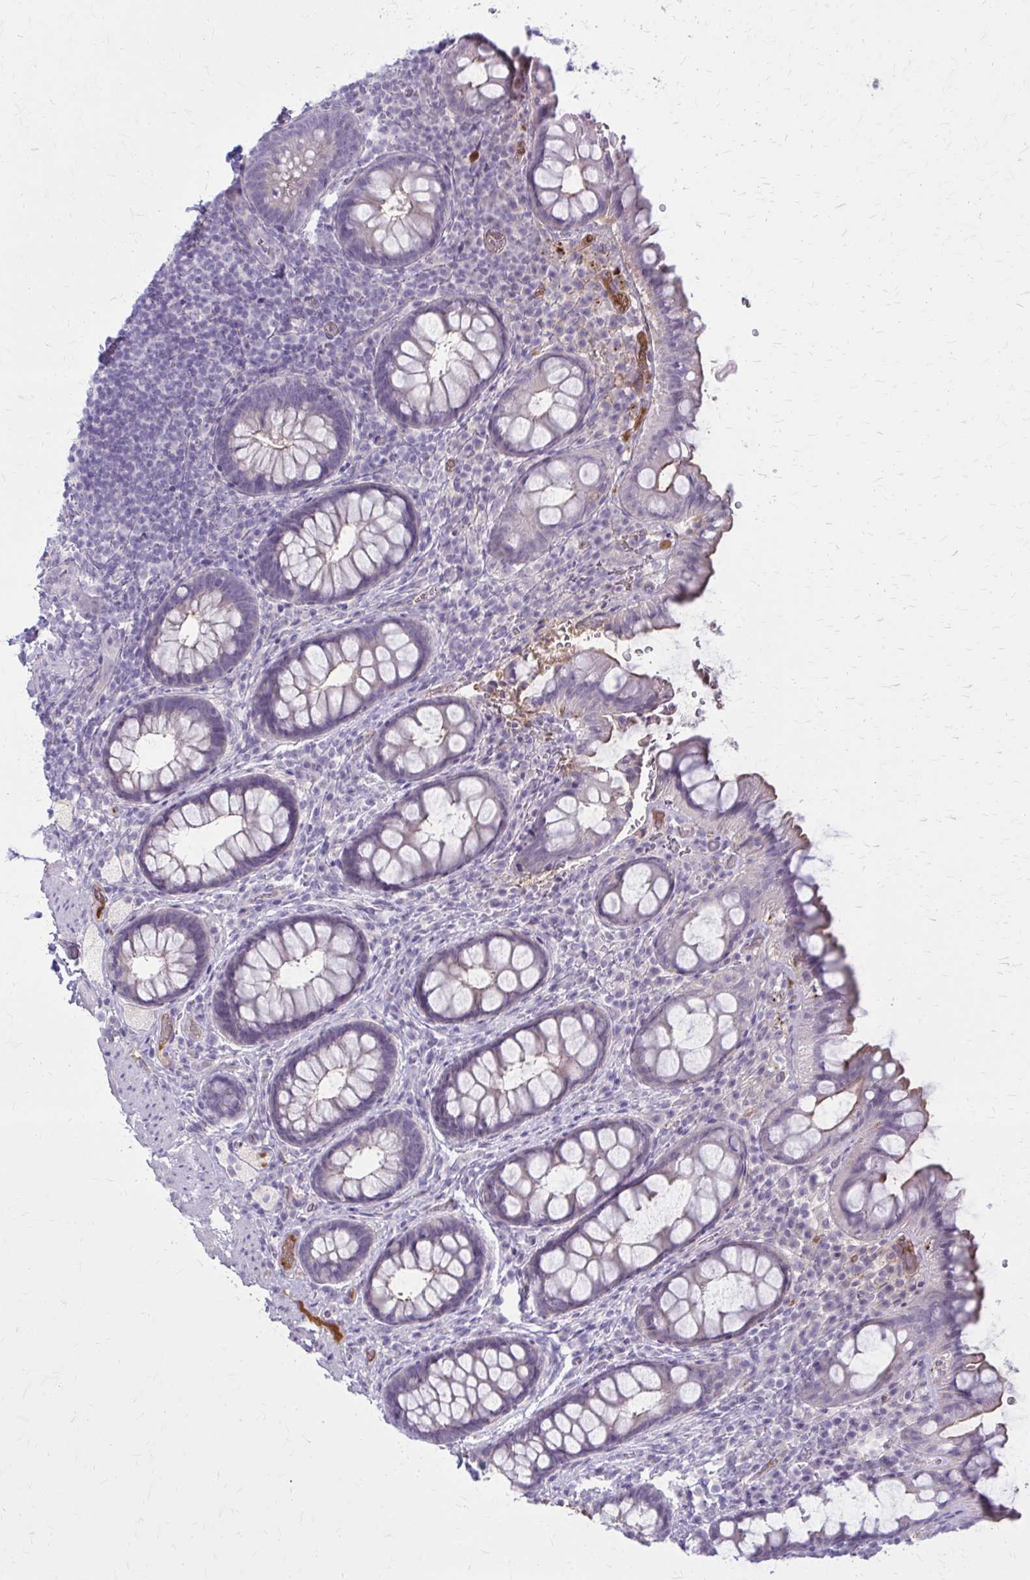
{"staining": {"intensity": "moderate", "quantity": "<25%", "location": "cytoplasmic/membranous"}, "tissue": "rectum", "cell_type": "Glandular cells", "image_type": "normal", "snomed": [{"axis": "morphology", "description": "Normal tissue, NOS"}, {"axis": "topography", "description": "Rectum"}, {"axis": "topography", "description": "Peripheral nerve tissue"}], "caption": "Normal rectum reveals moderate cytoplasmic/membranous staining in about <25% of glandular cells.", "gene": "SERPIND1", "patient": {"sex": "female", "age": 69}}